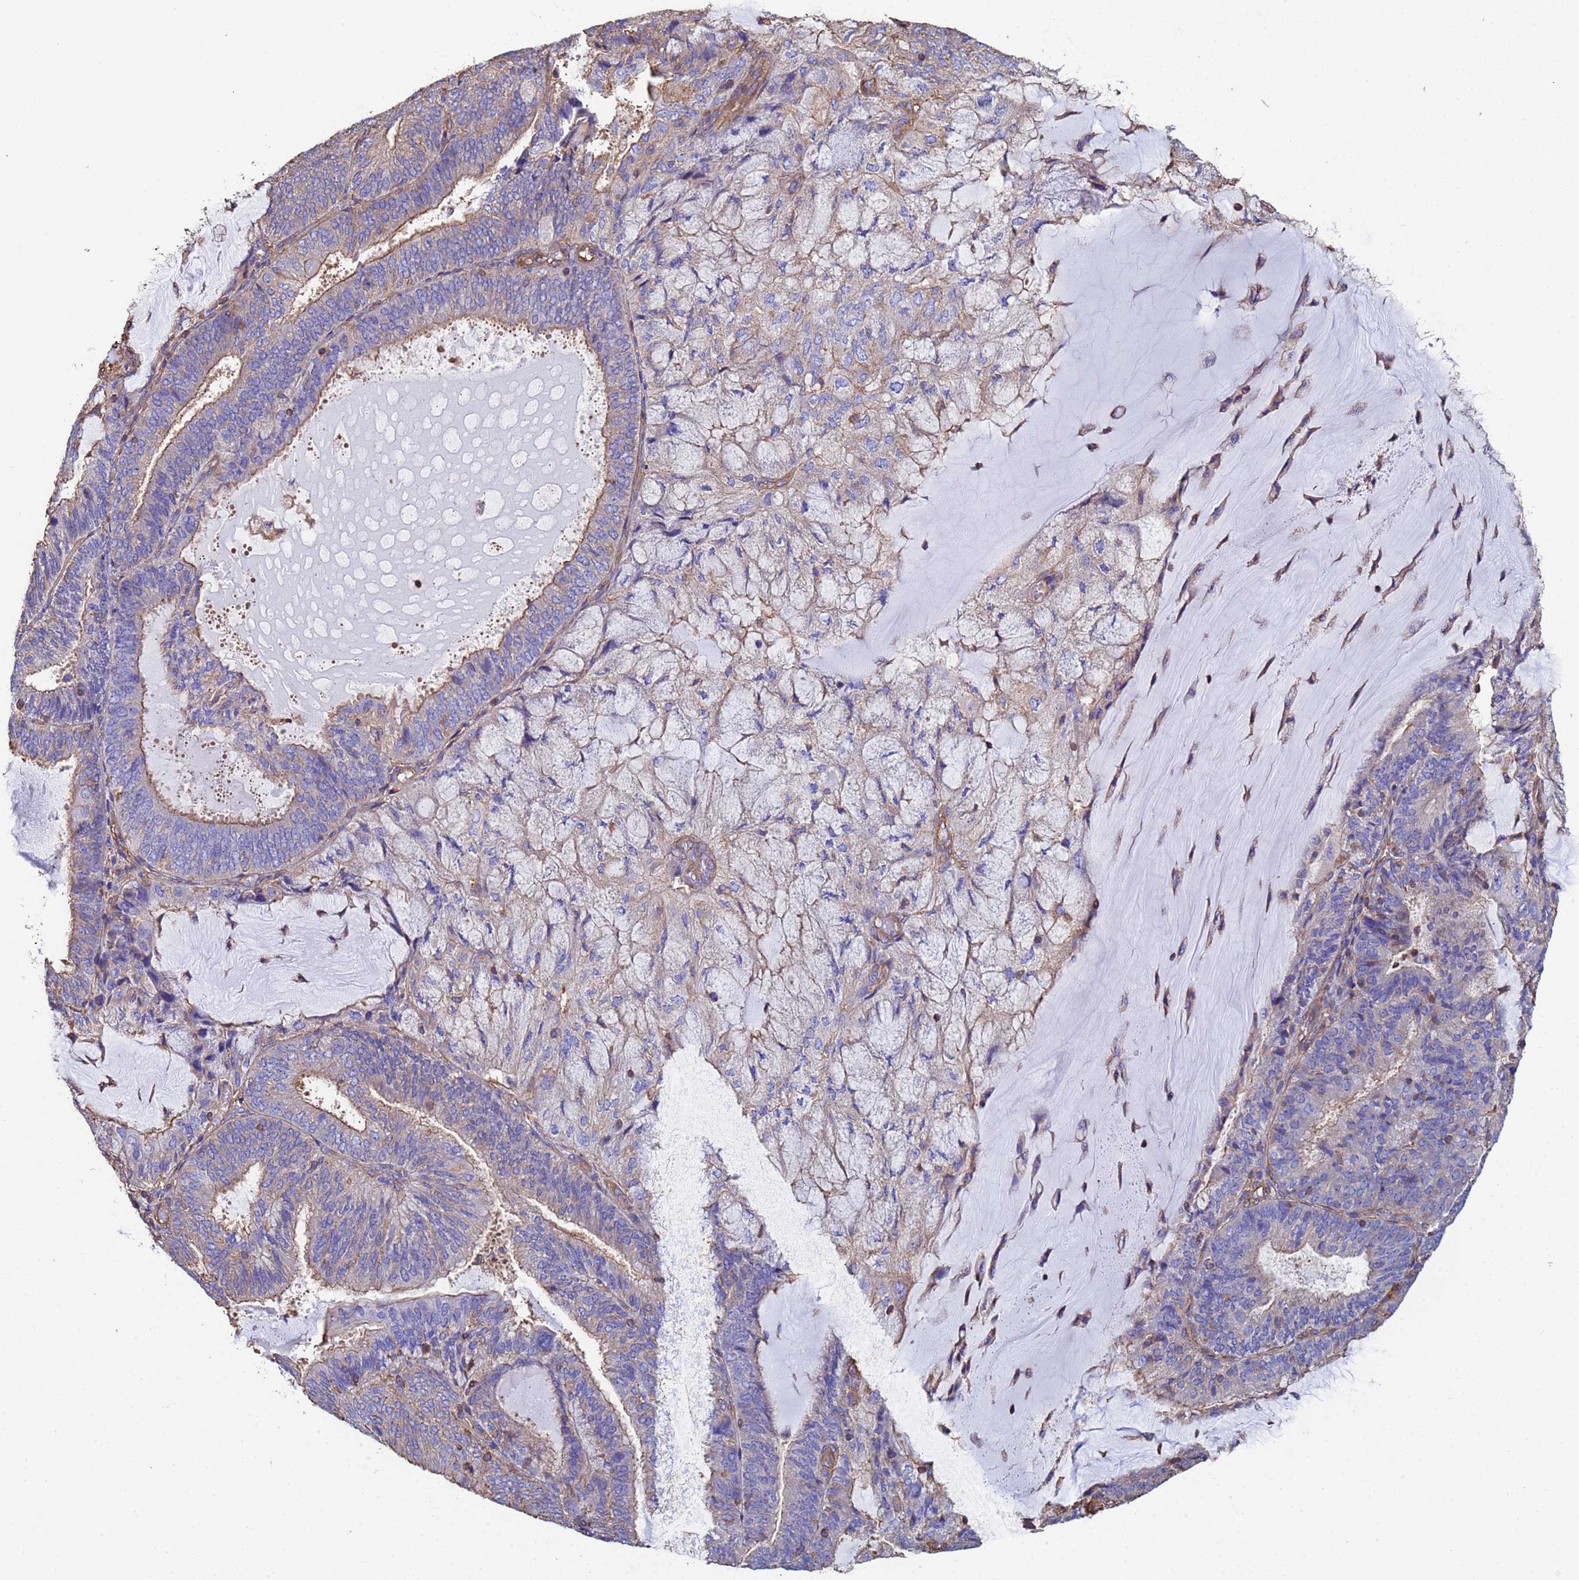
{"staining": {"intensity": "moderate", "quantity": "<25%", "location": "cytoplasmic/membranous"}, "tissue": "endometrial cancer", "cell_type": "Tumor cells", "image_type": "cancer", "snomed": [{"axis": "morphology", "description": "Adenocarcinoma, NOS"}, {"axis": "topography", "description": "Endometrium"}], "caption": "Protein staining reveals moderate cytoplasmic/membranous positivity in approximately <25% of tumor cells in endometrial cancer.", "gene": "MYL12A", "patient": {"sex": "female", "age": 81}}